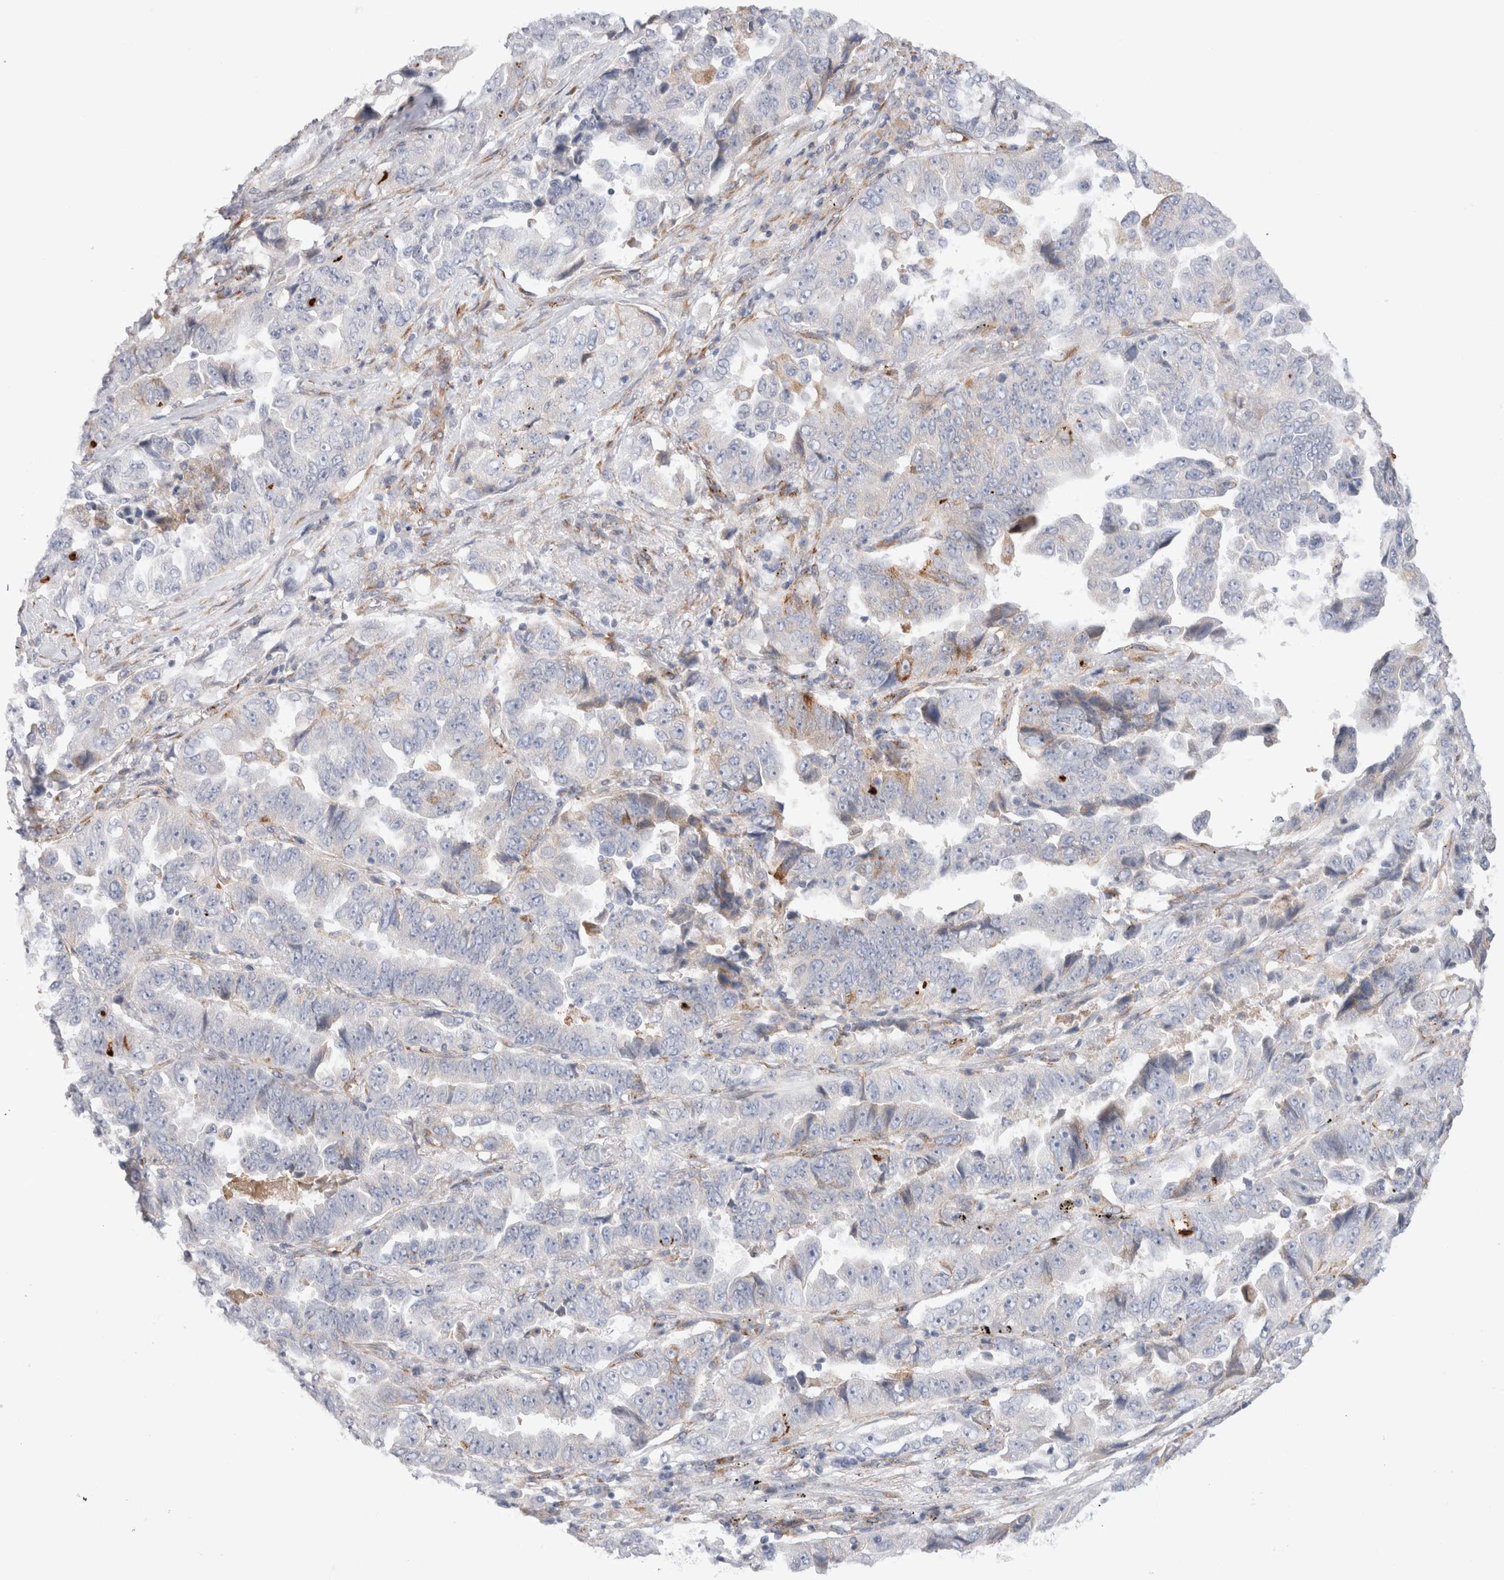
{"staining": {"intensity": "negative", "quantity": "none", "location": "none"}, "tissue": "lung cancer", "cell_type": "Tumor cells", "image_type": "cancer", "snomed": [{"axis": "morphology", "description": "Adenocarcinoma, NOS"}, {"axis": "topography", "description": "Lung"}], "caption": "DAB immunohistochemical staining of human adenocarcinoma (lung) demonstrates no significant staining in tumor cells.", "gene": "CNPY4", "patient": {"sex": "female", "age": 51}}